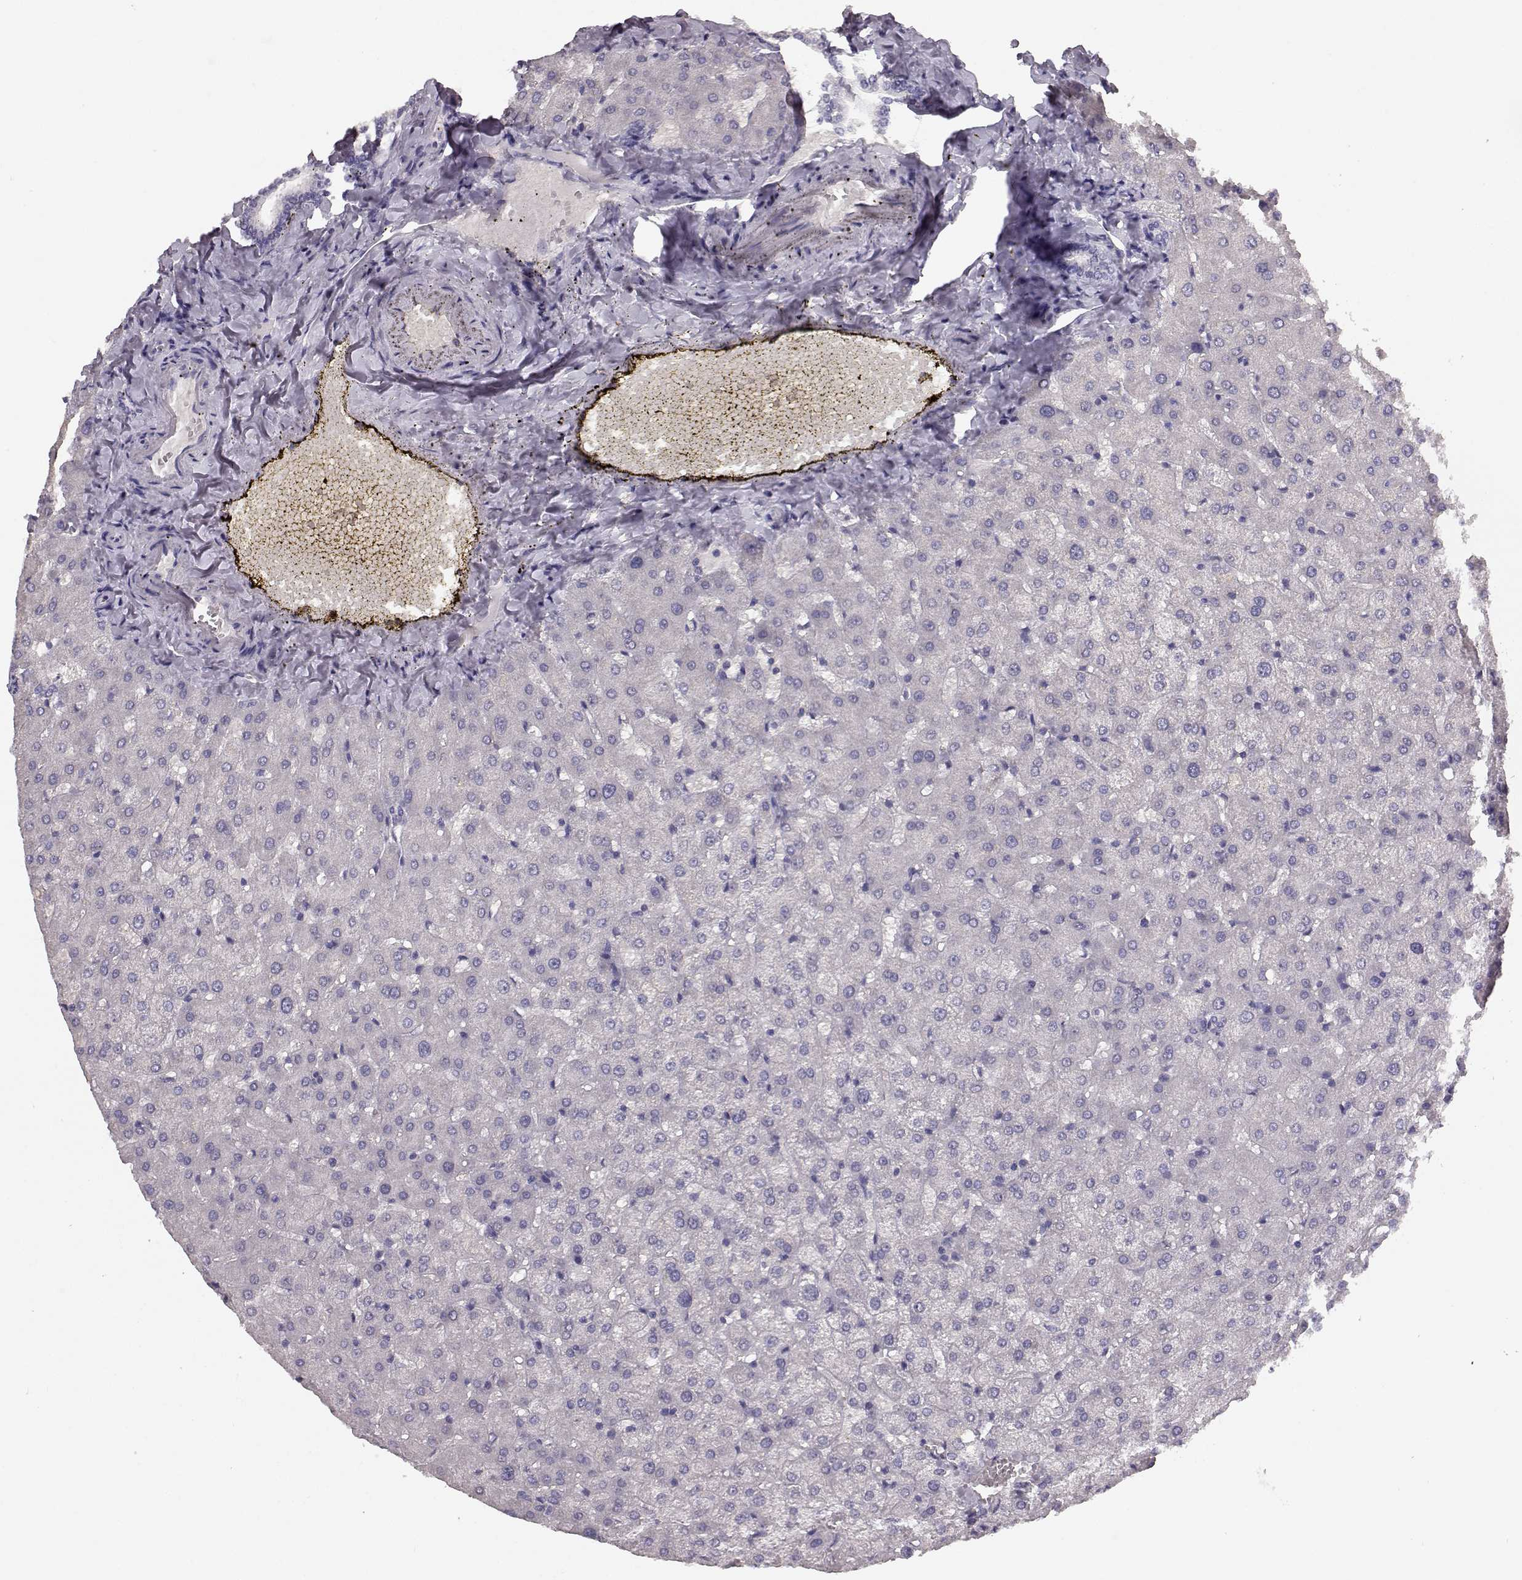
{"staining": {"intensity": "negative", "quantity": "none", "location": "none"}, "tissue": "liver", "cell_type": "Cholangiocytes", "image_type": "normal", "snomed": [{"axis": "morphology", "description": "Normal tissue, NOS"}, {"axis": "topography", "description": "Liver"}], "caption": "IHC histopathology image of benign liver stained for a protein (brown), which demonstrates no expression in cholangiocytes. (DAB IHC, high magnification).", "gene": "BFSP2", "patient": {"sex": "female", "age": 50}}